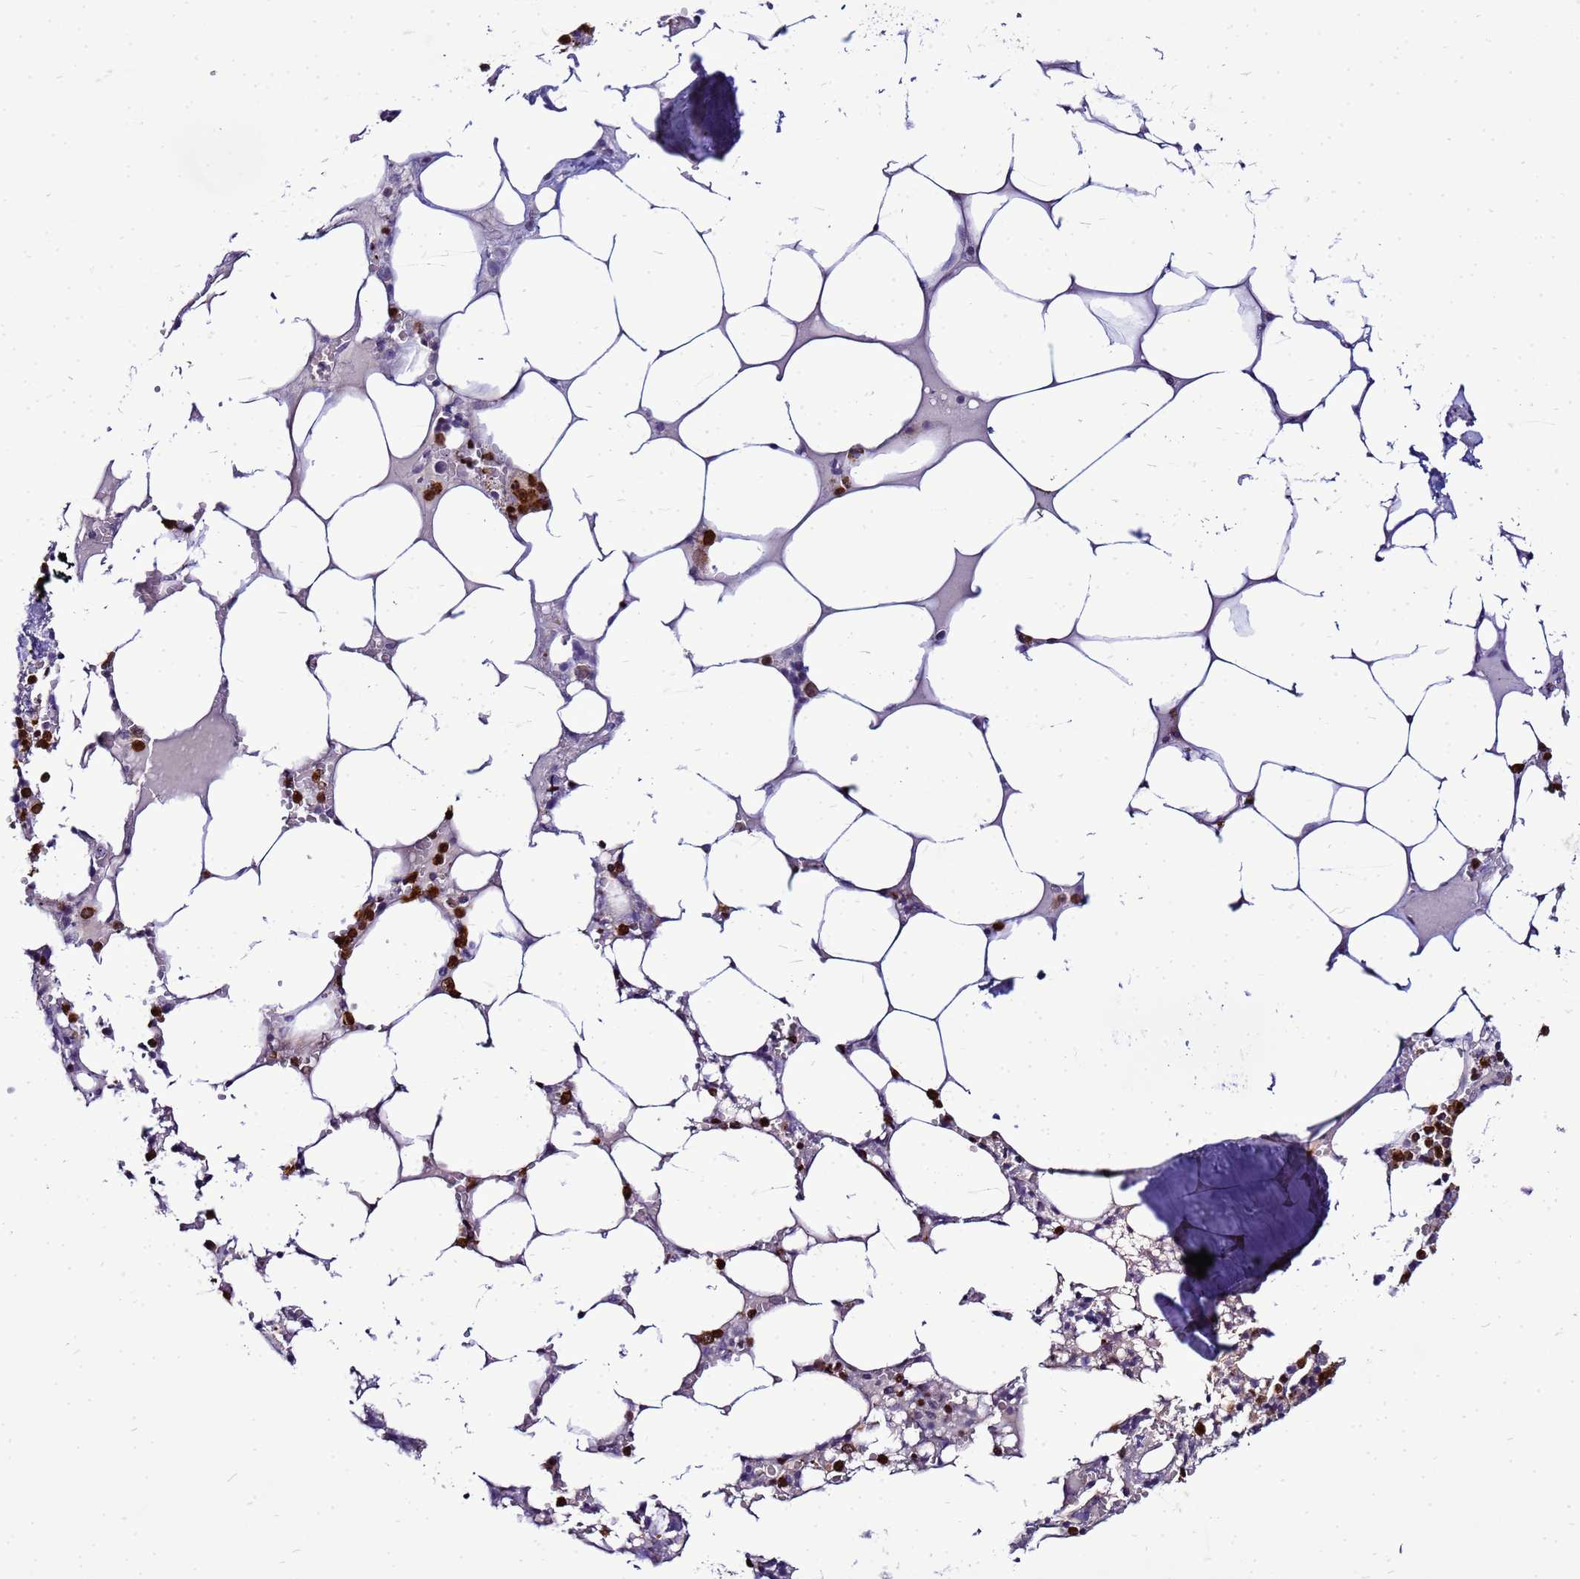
{"staining": {"intensity": "strong", "quantity": ">75%", "location": "cytoplasmic/membranous,nuclear"}, "tissue": "bone marrow", "cell_type": "Hematopoietic cells", "image_type": "normal", "snomed": [{"axis": "morphology", "description": "Normal tissue, NOS"}, {"axis": "topography", "description": "Bone marrow"}], "caption": "Immunohistochemical staining of normal human bone marrow demonstrates high levels of strong cytoplasmic/membranous,nuclear staining in approximately >75% of hematopoietic cells. (Stains: DAB in brown, nuclei in blue, Microscopy: brightfield microscopy at high magnification).", "gene": "VPS4B", "patient": {"sex": "male", "age": 64}}